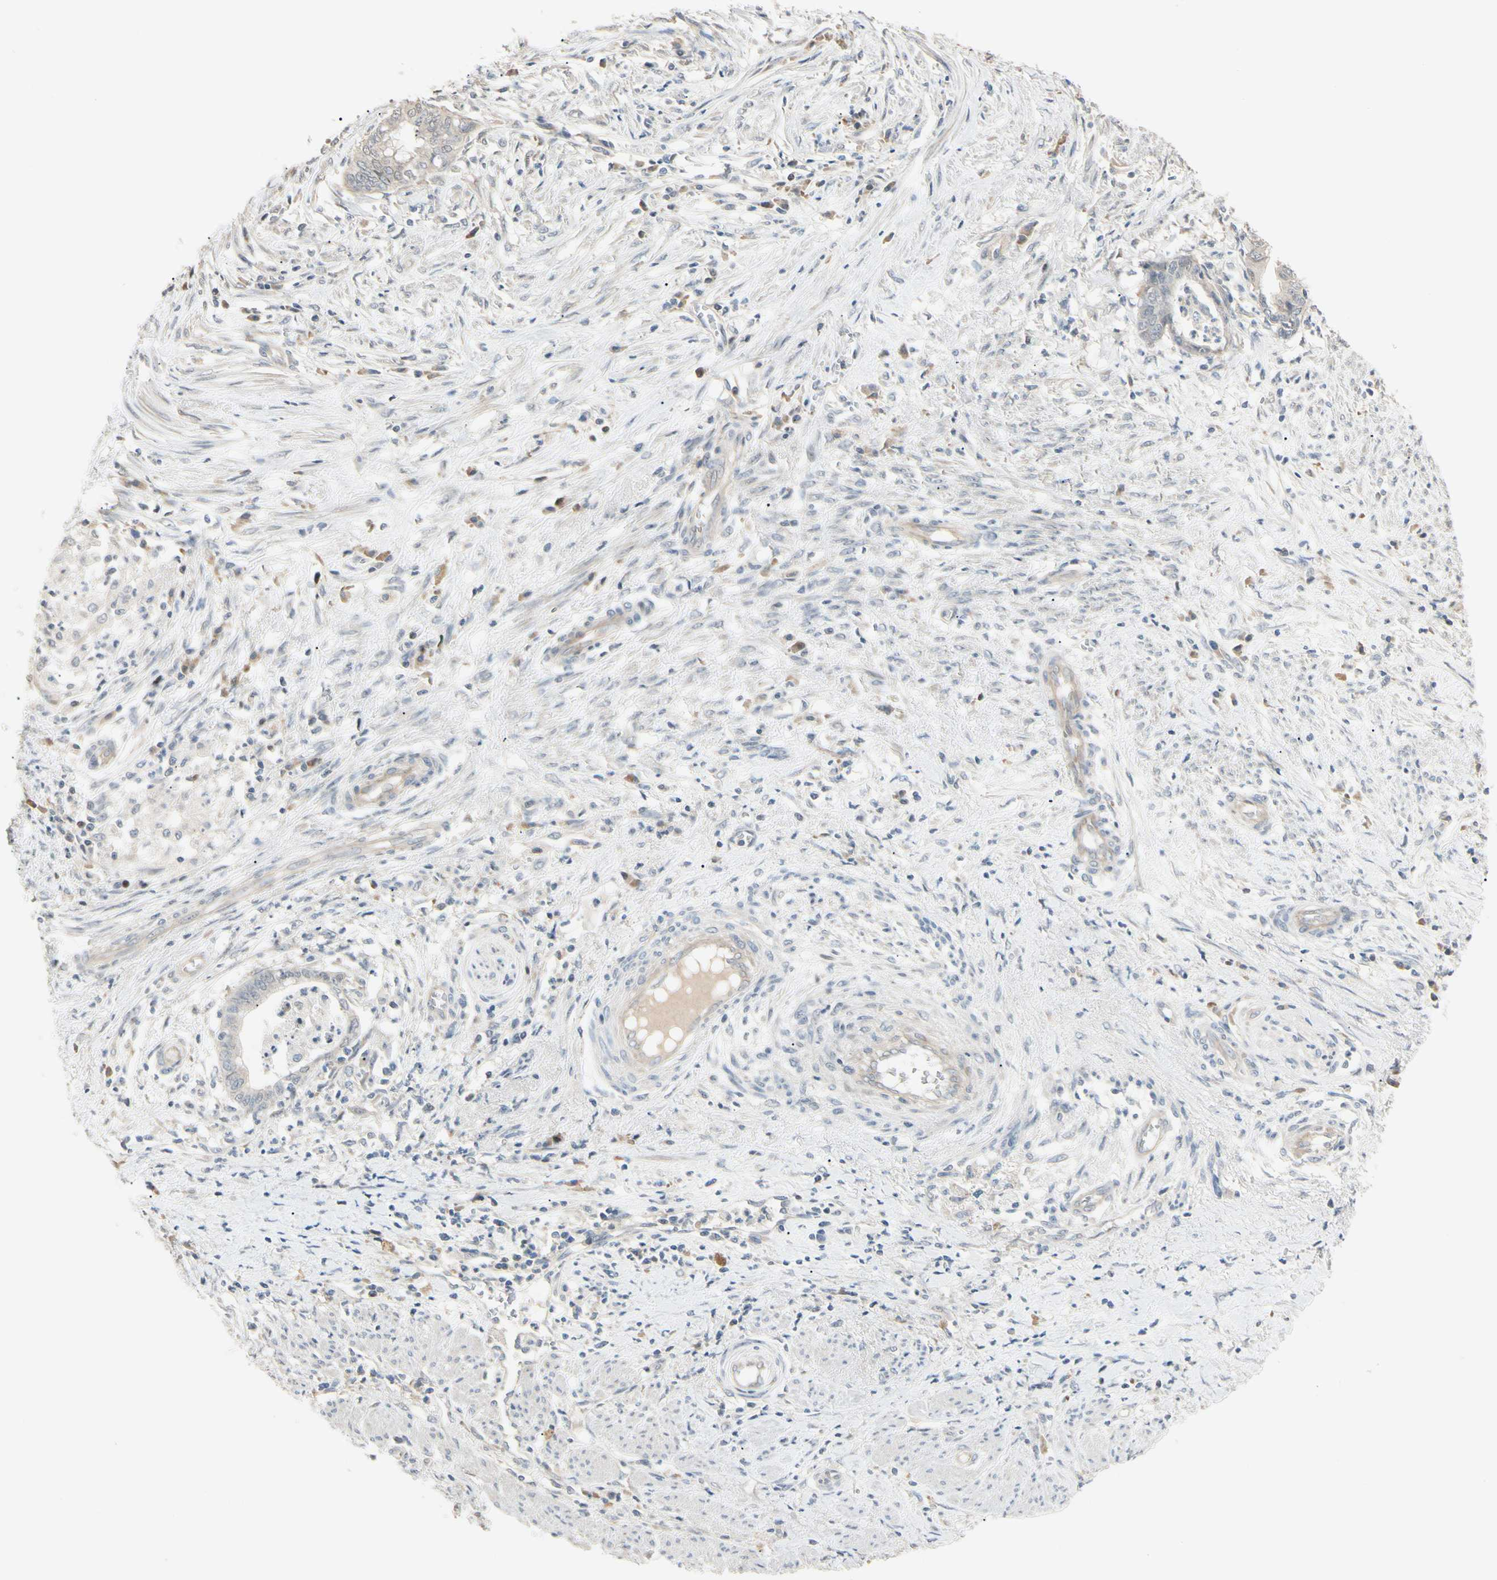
{"staining": {"intensity": "weak", "quantity": "<25%", "location": "cytoplasmic/membranous"}, "tissue": "endometrial cancer", "cell_type": "Tumor cells", "image_type": "cancer", "snomed": [{"axis": "morphology", "description": "Necrosis, NOS"}, {"axis": "morphology", "description": "Adenocarcinoma, NOS"}, {"axis": "topography", "description": "Endometrium"}], "caption": "Photomicrograph shows no significant protein staining in tumor cells of endometrial cancer (adenocarcinoma).", "gene": "P3H2", "patient": {"sex": "female", "age": 79}}